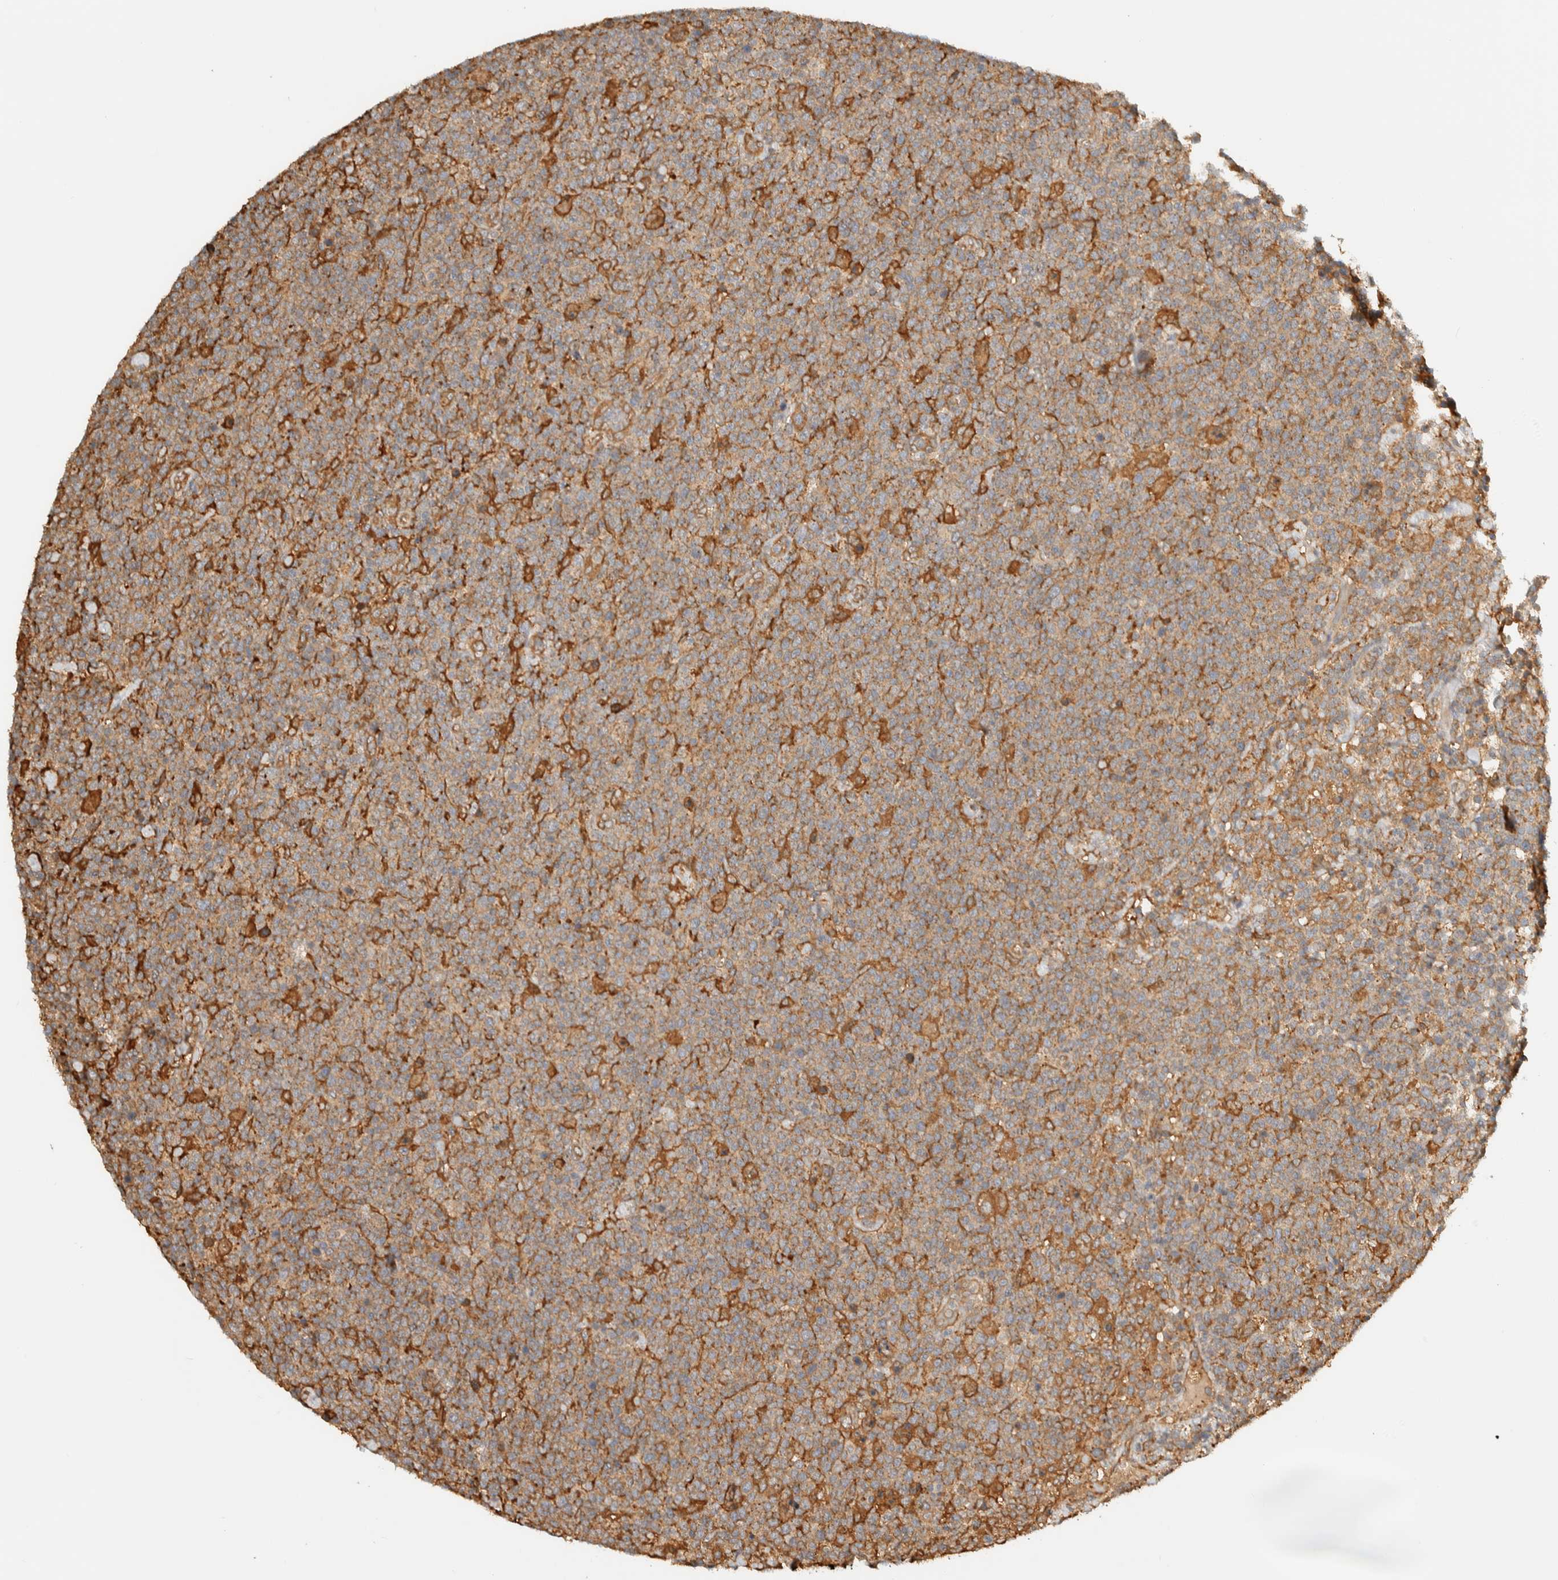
{"staining": {"intensity": "weak", "quantity": ">75%", "location": "cytoplasmic/membranous"}, "tissue": "lymphoma", "cell_type": "Tumor cells", "image_type": "cancer", "snomed": [{"axis": "morphology", "description": "Malignant lymphoma, non-Hodgkin's type, High grade"}, {"axis": "topography", "description": "Lymph node"}], "caption": "High-grade malignant lymphoma, non-Hodgkin's type stained for a protein reveals weak cytoplasmic/membranous positivity in tumor cells.", "gene": "TMEM192", "patient": {"sex": "male", "age": 61}}